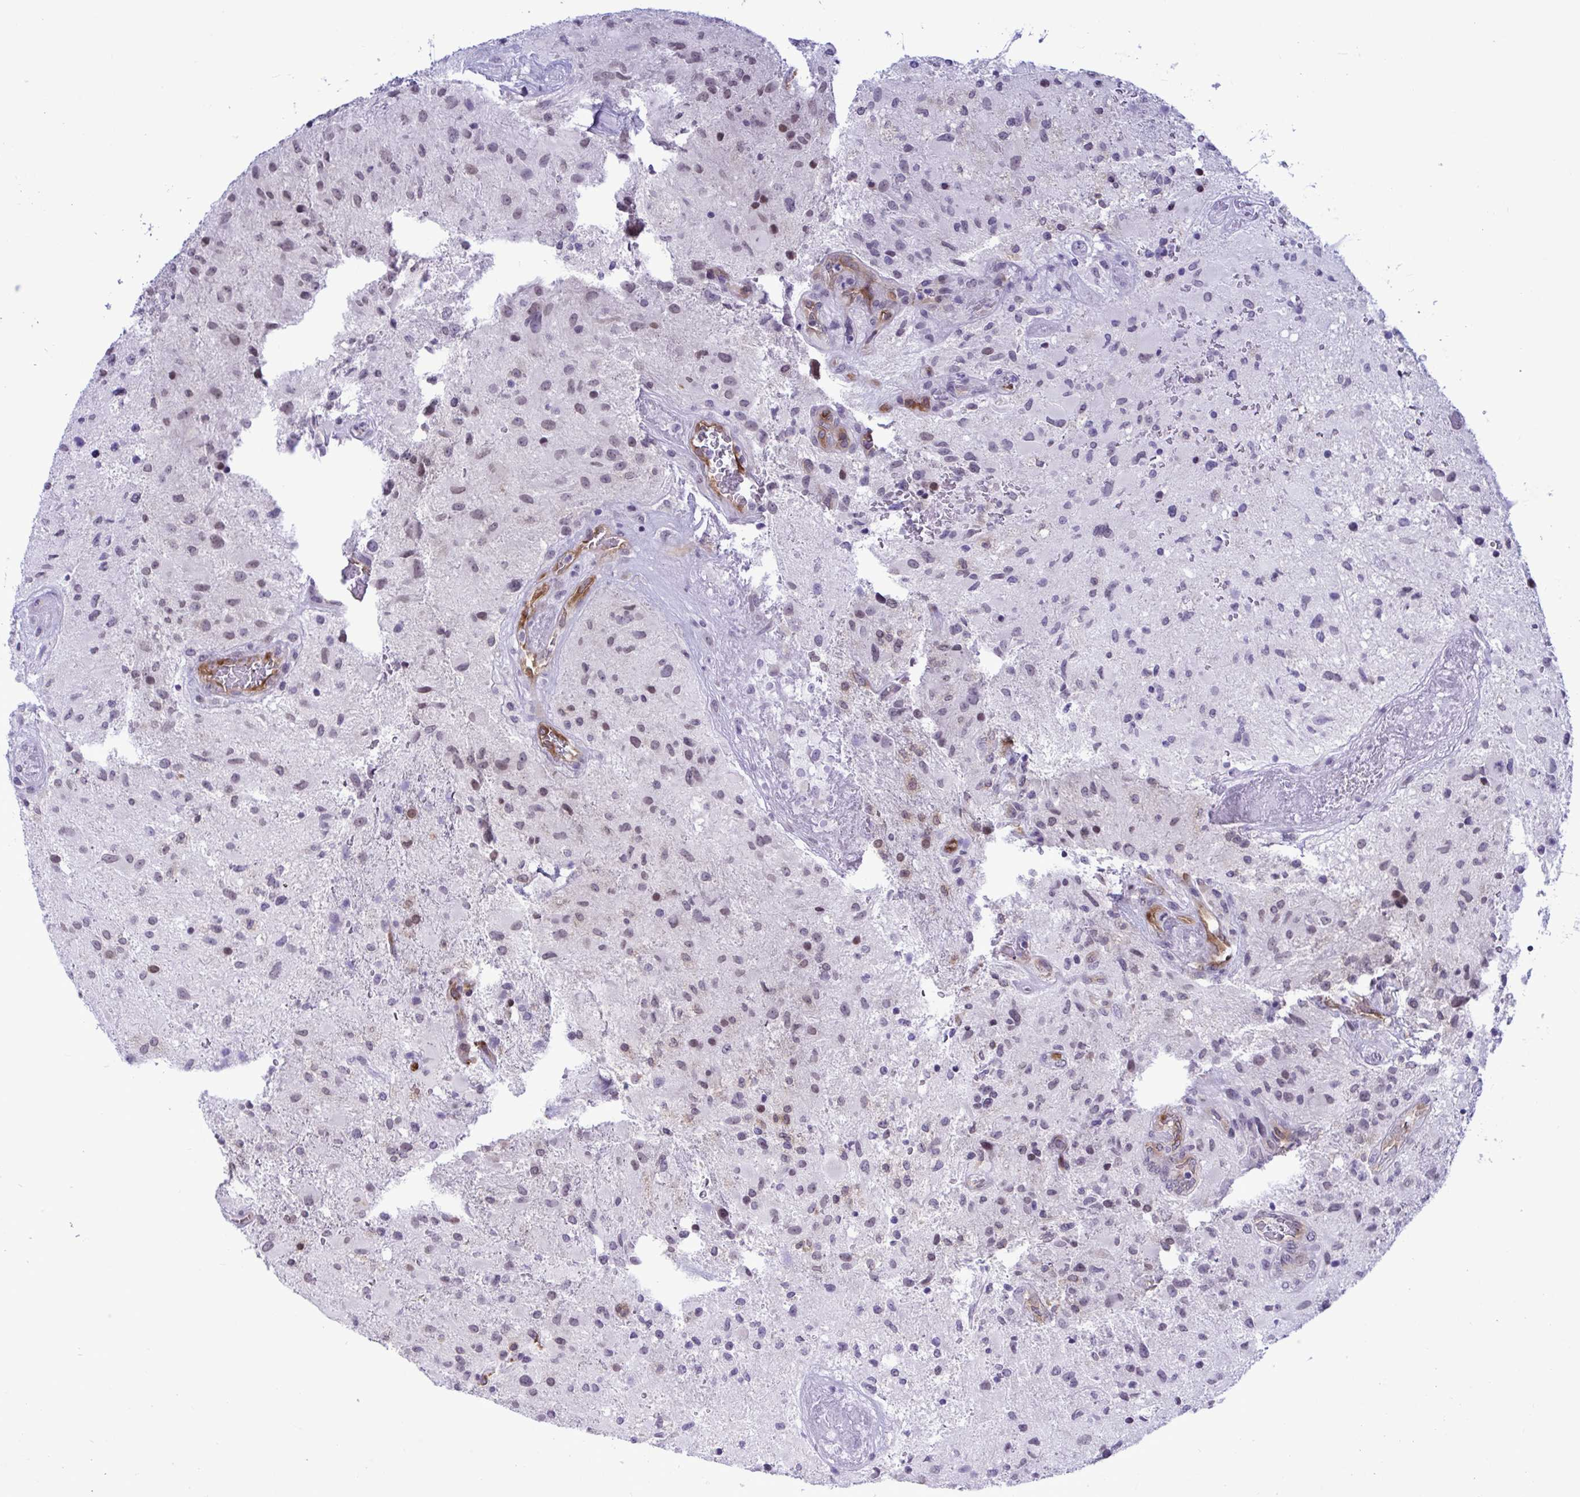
{"staining": {"intensity": "negative", "quantity": "none", "location": "none"}, "tissue": "glioma", "cell_type": "Tumor cells", "image_type": "cancer", "snomed": [{"axis": "morphology", "description": "Glioma, malignant, High grade"}, {"axis": "topography", "description": "Brain"}], "caption": "A histopathology image of glioma stained for a protein displays no brown staining in tumor cells. Brightfield microscopy of immunohistochemistry (IHC) stained with DAB (3,3'-diaminobenzidine) (brown) and hematoxylin (blue), captured at high magnification.", "gene": "EML1", "patient": {"sex": "male", "age": 53}}